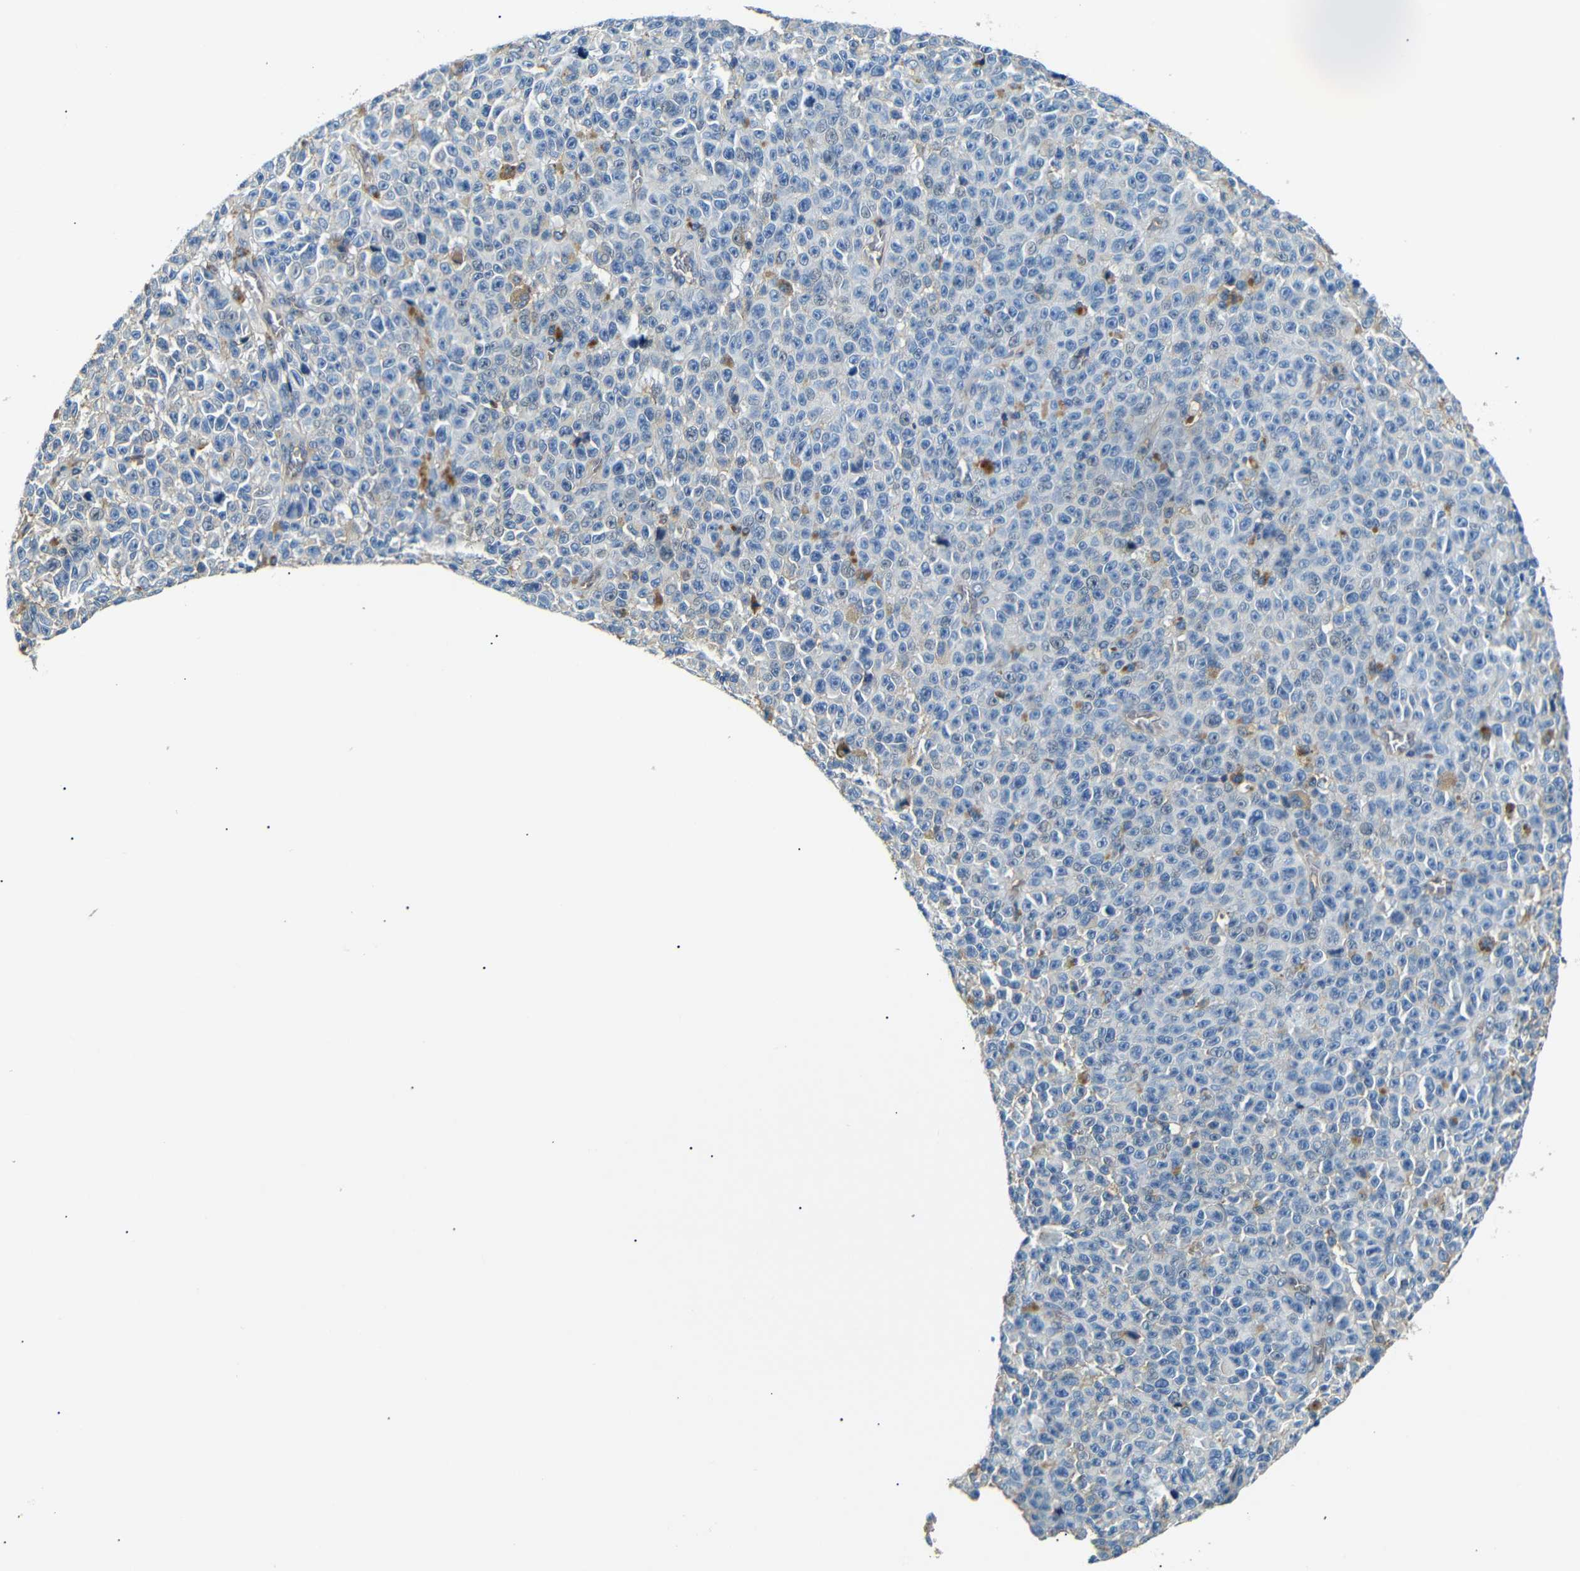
{"staining": {"intensity": "negative", "quantity": "none", "location": "none"}, "tissue": "melanoma", "cell_type": "Tumor cells", "image_type": "cancer", "snomed": [{"axis": "morphology", "description": "Malignant melanoma, NOS"}, {"axis": "topography", "description": "Skin"}], "caption": "Immunohistochemistry (IHC) histopathology image of neoplastic tissue: malignant melanoma stained with DAB reveals no significant protein staining in tumor cells. (DAB IHC with hematoxylin counter stain).", "gene": "LHCGR", "patient": {"sex": "female", "age": 82}}